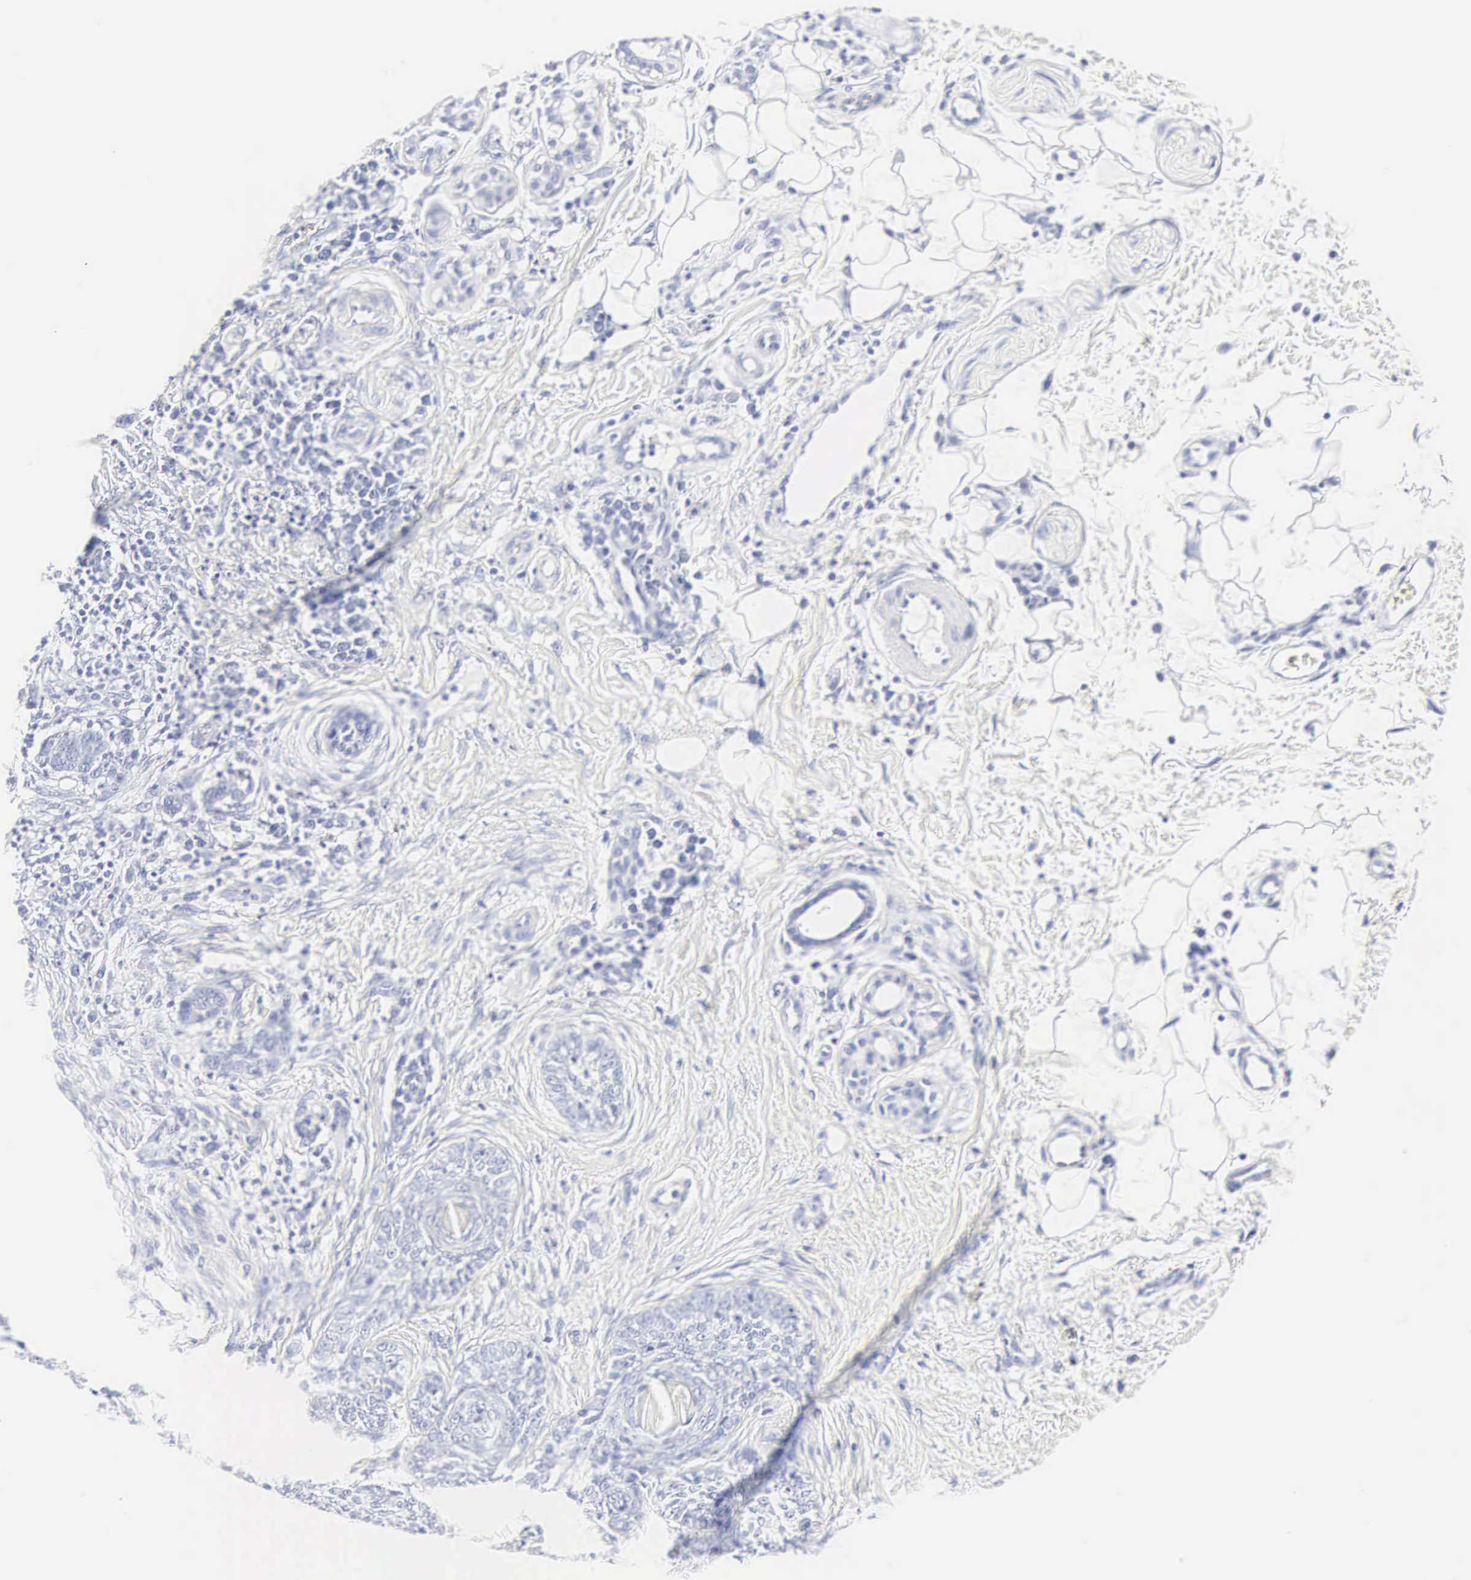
{"staining": {"intensity": "negative", "quantity": "none", "location": "none"}, "tissue": "skin cancer", "cell_type": "Tumor cells", "image_type": "cancer", "snomed": [{"axis": "morphology", "description": "Basal cell carcinoma"}, {"axis": "topography", "description": "Skin"}], "caption": "Tumor cells are negative for protein expression in human basal cell carcinoma (skin). (Brightfield microscopy of DAB immunohistochemistry at high magnification).", "gene": "INS", "patient": {"sex": "male", "age": 89}}